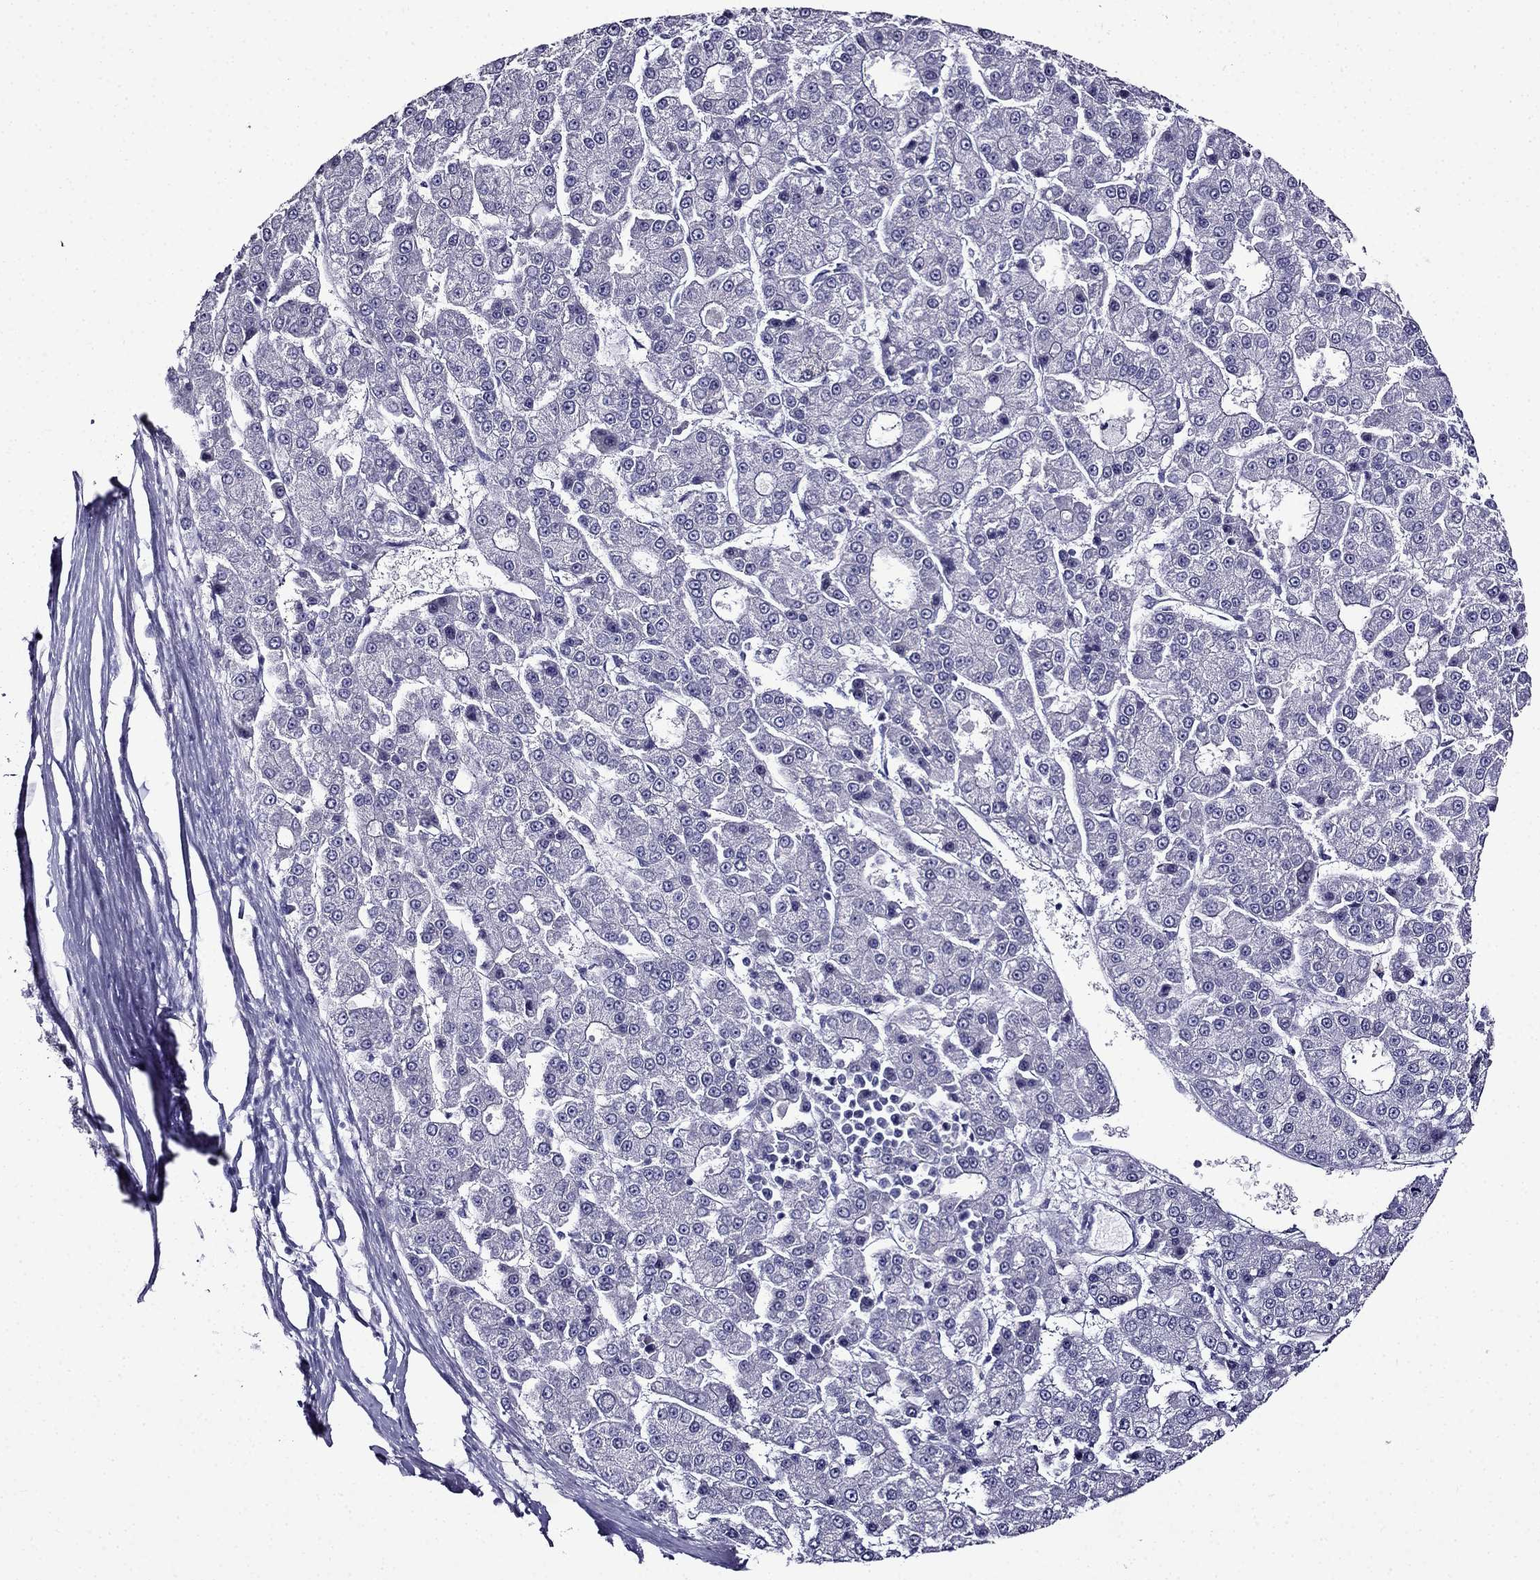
{"staining": {"intensity": "negative", "quantity": "none", "location": "none"}, "tissue": "liver cancer", "cell_type": "Tumor cells", "image_type": "cancer", "snomed": [{"axis": "morphology", "description": "Carcinoma, Hepatocellular, NOS"}, {"axis": "topography", "description": "Liver"}], "caption": "High magnification brightfield microscopy of liver cancer (hepatocellular carcinoma) stained with DAB (3,3'-diaminobenzidine) (brown) and counterstained with hematoxylin (blue): tumor cells show no significant staining.", "gene": "TMEM266", "patient": {"sex": "male", "age": 70}}